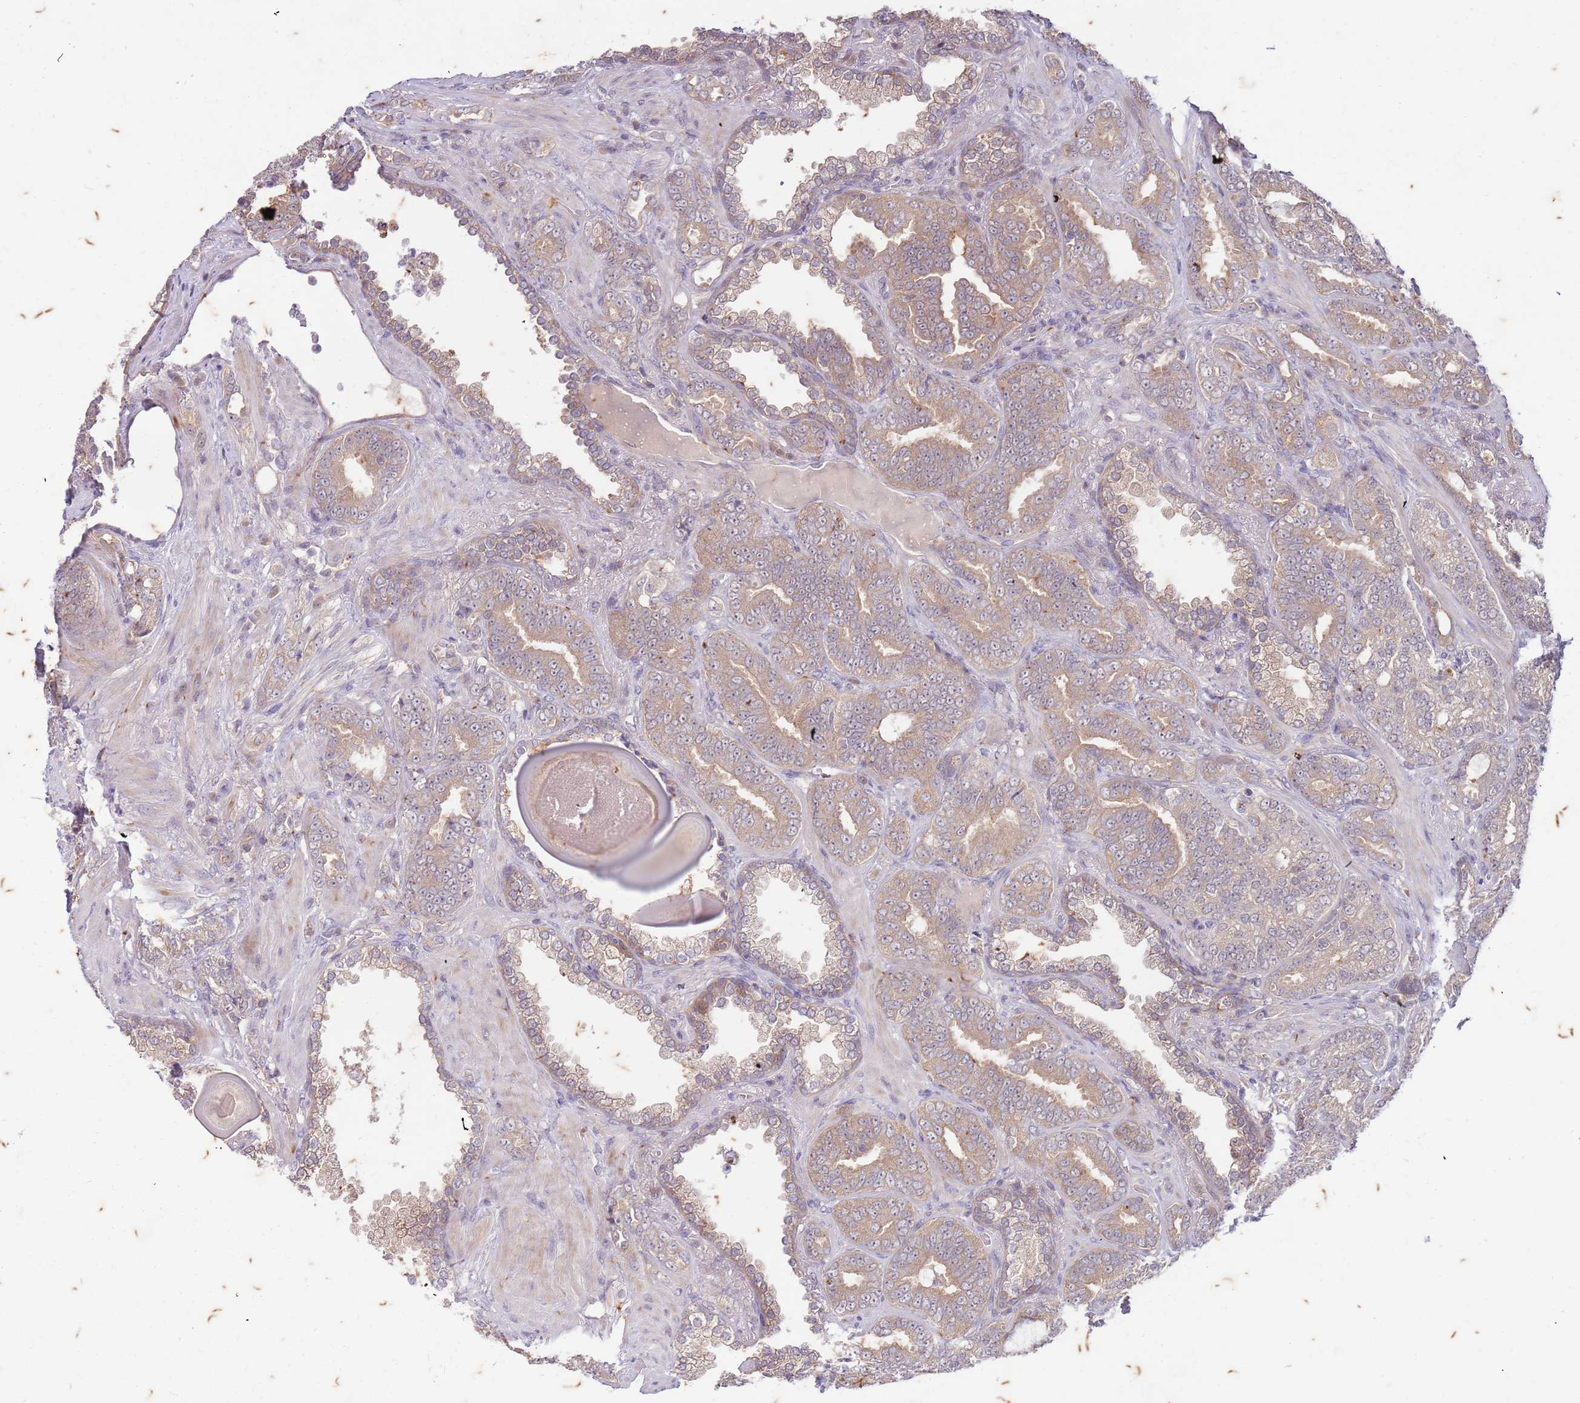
{"staining": {"intensity": "weak", "quantity": "25%-75%", "location": "cytoplasmic/membranous"}, "tissue": "prostate cancer", "cell_type": "Tumor cells", "image_type": "cancer", "snomed": [{"axis": "morphology", "description": "Adenocarcinoma, High grade"}, {"axis": "topography", "description": "Prostate and seminal vesicle, NOS"}], "caption": "Immunohistochemical staining of human high-grade adenocarcinoma (prostate) displays low levels of weak cytoplasmic/membranous positivity in approximately 25%-75% of tumor cells.", "gene": "RAPGEF3", "patient": {"sex": "male", "age": 67}}